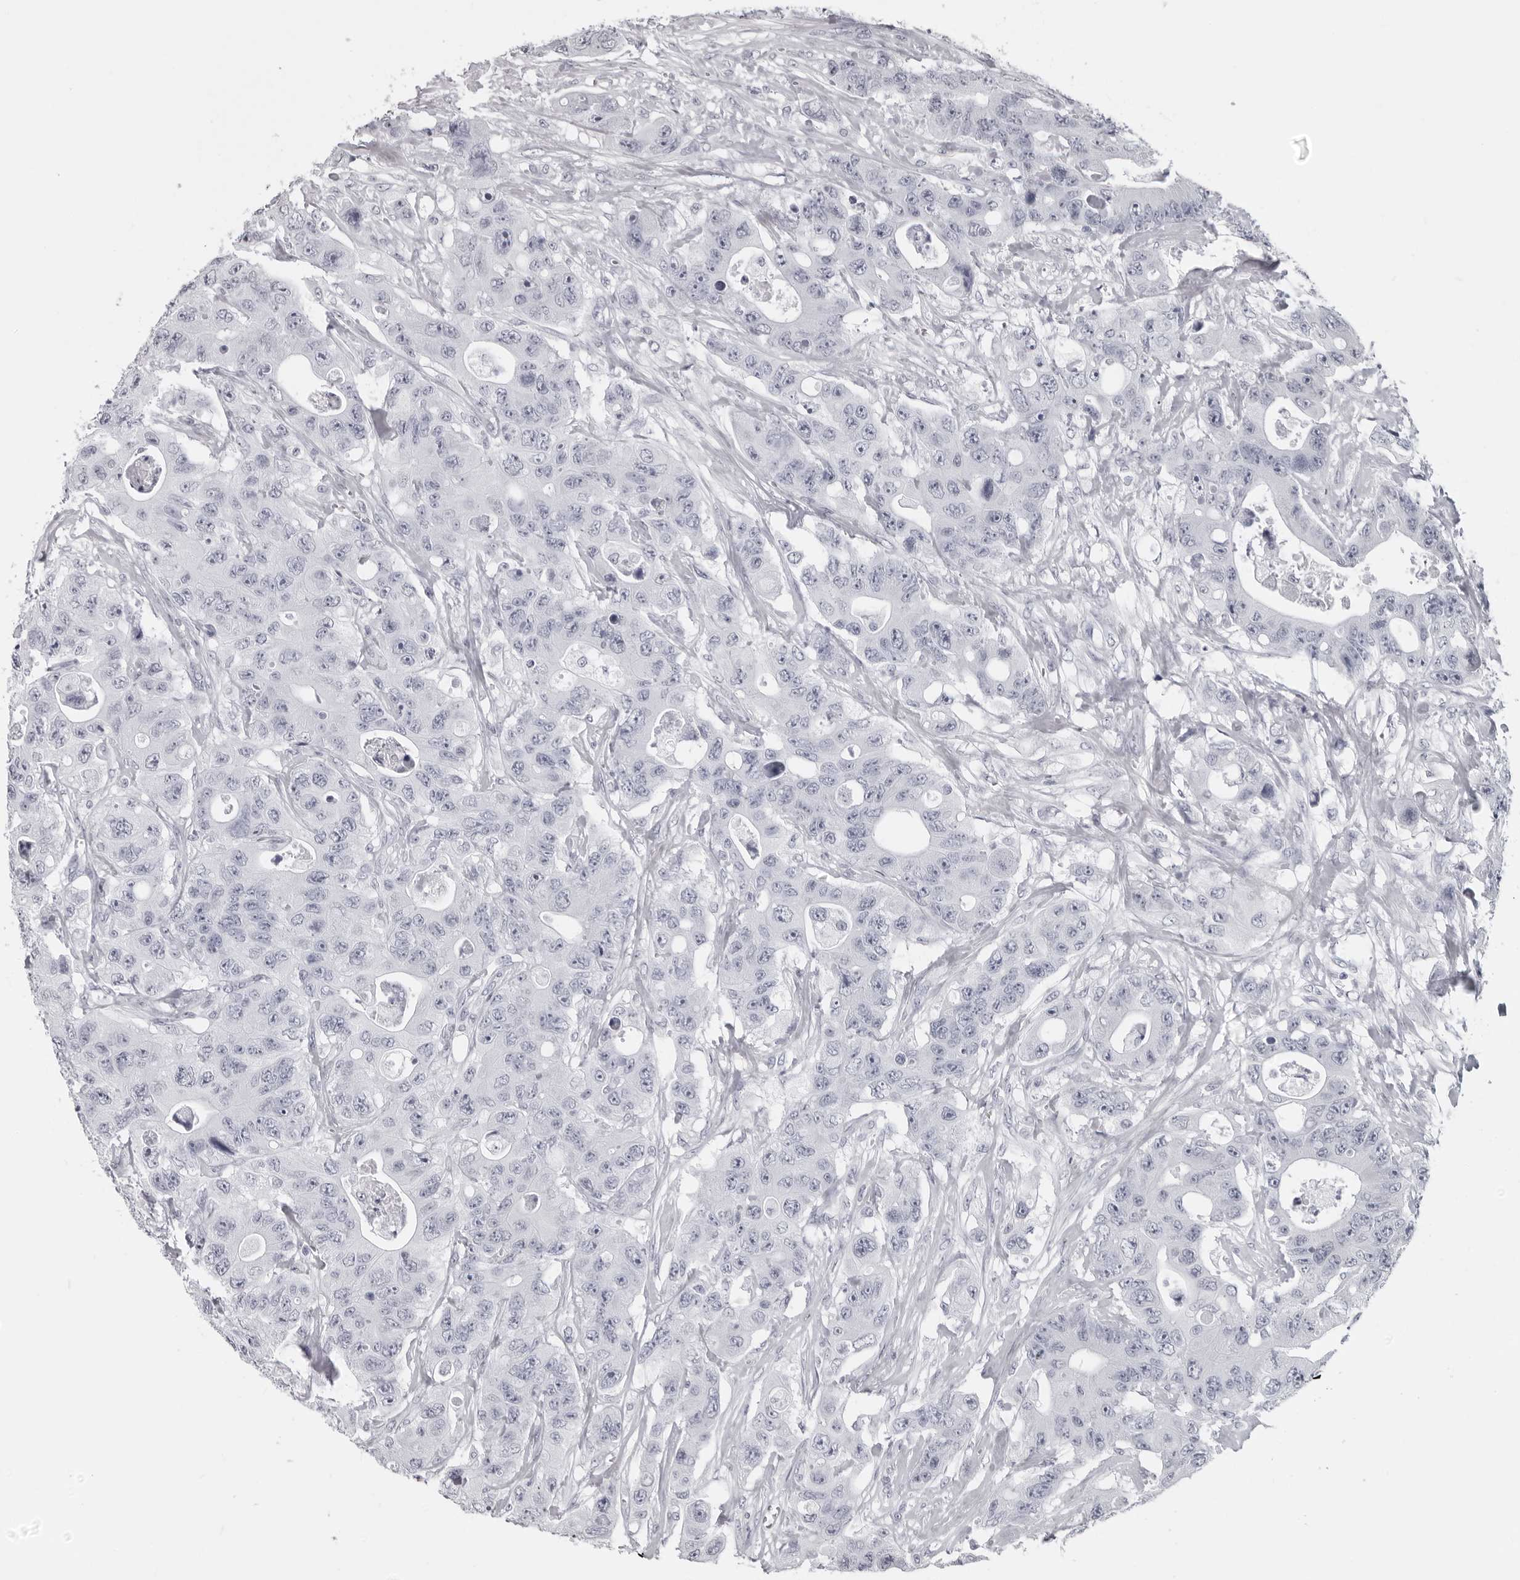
{"staining": {"intensity": "negative", "quantity": "none", "location": "none"}, "tissue": "colorectal cancer", "cell_type": "Tumor cells", "image_type": "cancer", "snomed": [{"axis": "morphology", "description": "Adenocarcinoma, NOS"}, {"axis": "topography", "description": "Colon"}], "caption": "IHC histopathology image of neoplastic tissue: human colorectal cancer (adenocarcinoma) stained with DAB (3,3'-diaminobenzidine) demonstrates no significant protein staining in tumor cells.", "gene": "DNALI1", "patient": {"sex": "female", "age": 46}}